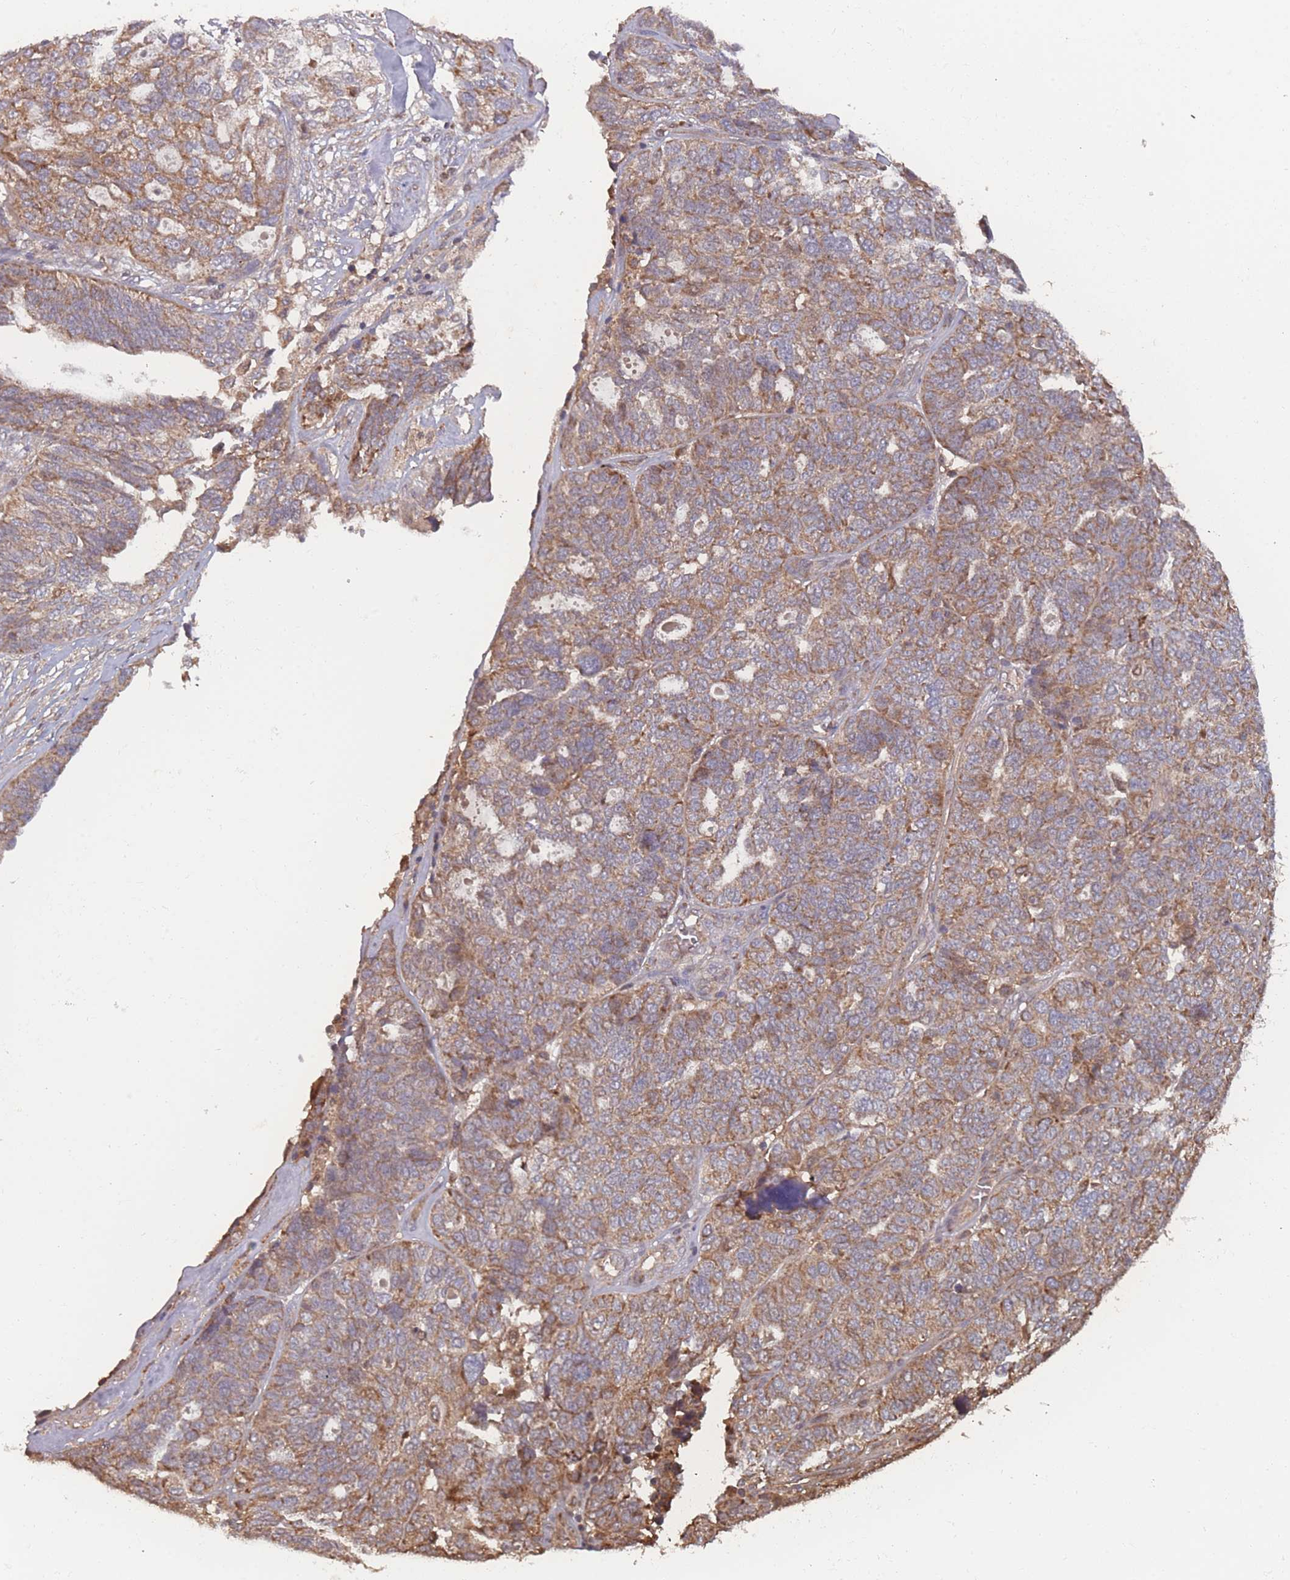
{"staining": {"intensity": "moderate", "quantity": ">75%", "location": "cytoplasmic/membranous"}, "tissue": "ovarian cancer", "cell_type": "Tumor cells", "image_type": "cancer", "snomed": [{"axis": "morphology", "description": "Cystadenocarcinoma, serous, NOS"}, {"axis": "topography", "description": "Ovary"}], "caption": "Immunohistochemistry (DAB) staining of human ovarian serous cystadenocarcinoma demonstrates moderate cytoplasmic/membranous protein expression in about >75% of tumor cells. Using DAB (brown) and hematoxylin (blue) stains, captured at high magnification using brightfield microscopy.", "gene": "ATP5MG", "patient": {"sex": "female", "age": 59}}